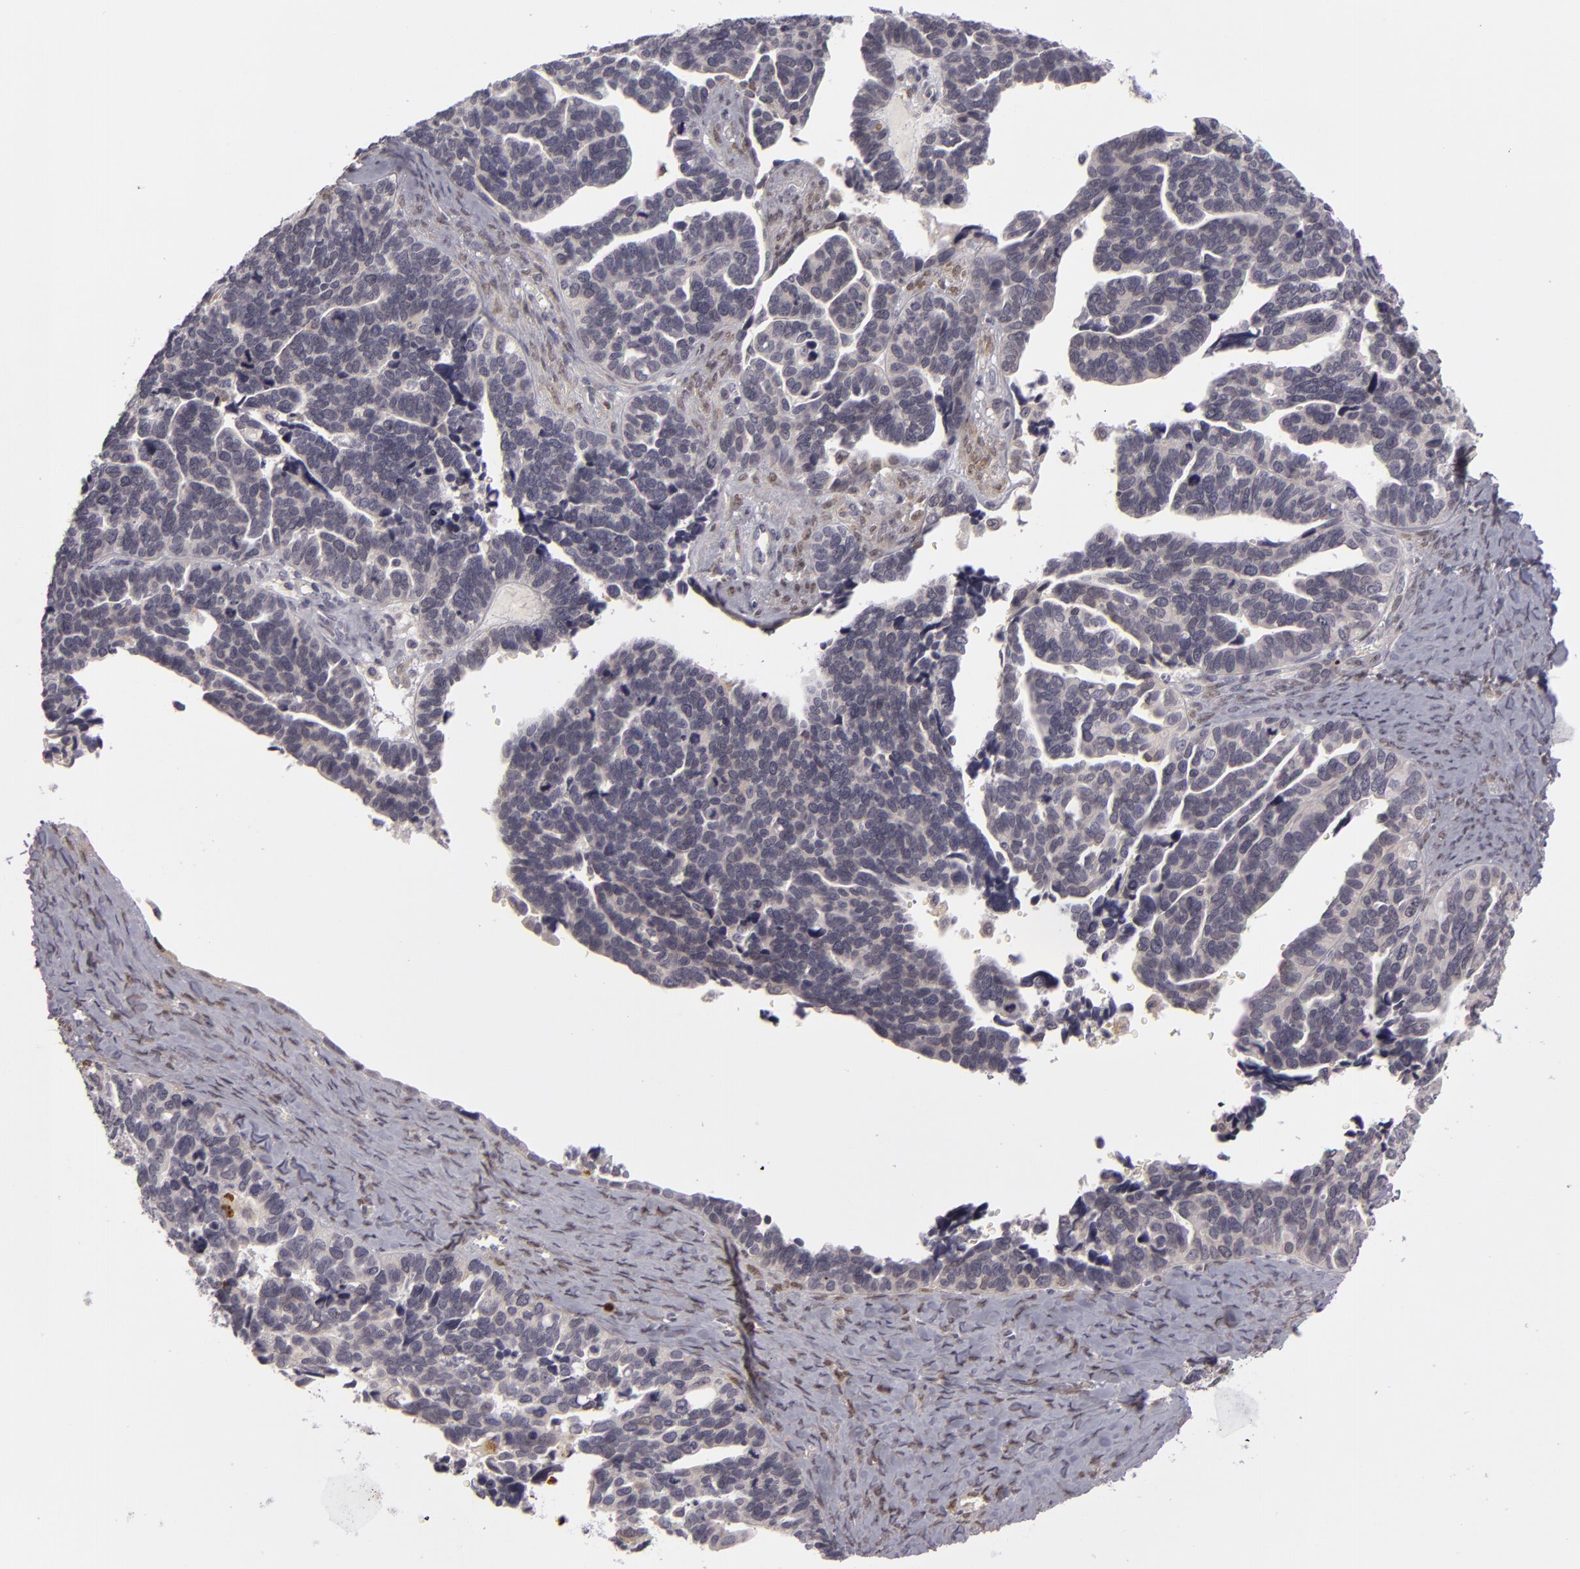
{"staining": {"intensity": "negative", "quantity": "none", "location": "none"}, "tissue": "ovarian cancer", "cell_type": "Tumor cells", "image_type": "cancer", "snomed": [{"axis": "morphology", "description": "Cystadenocarcinoma, serous, NOS"}, {"axis": "topography", "description": "Ovary"}], "caption": "The image shows no staining of tumor cells in ovarian serous cystadenocarcinoma.", "gene": "EFS", "patient": {"sex": "female", "age": 77}}